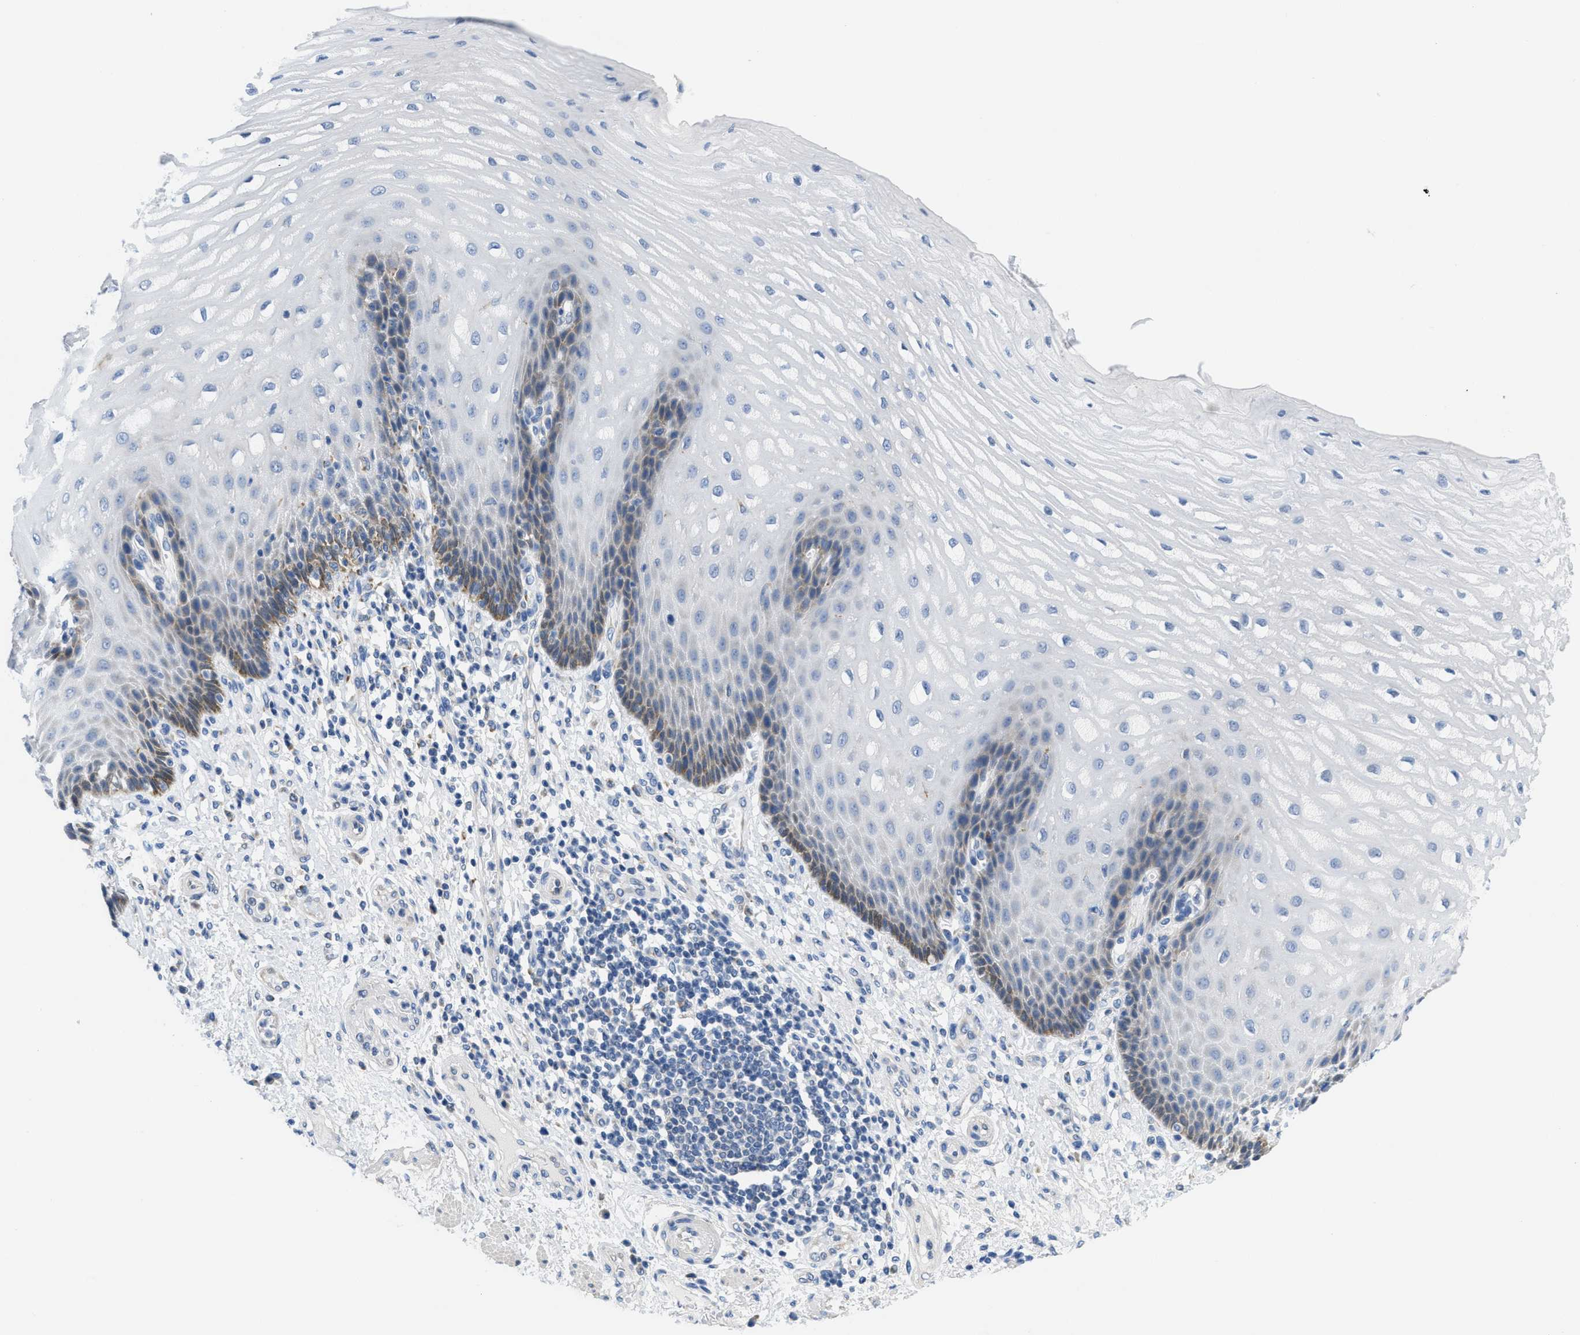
{"staining": {"intensity": "moderate", "quantity": "<25%", "location": "cytoplasmic/membranous"}, "tissue": "esophagus", "cell_type": "Squamous epithelial cells", "image_type": "normal", "snomed": [{"axis": "morphology", "description": "Normal tissue, NOS"}, {"axis": "topography", "description": "Esophagus"}], "caption": "The immunohistochemical stain labels moderate cytoplasmic/membranous expression in squamous epithelial cells of normal esophagus. (IHC, brightfield microscopy, high magnification).", "gene": "PTDSS1", "patient": {"sex": "male", "age": 54}}